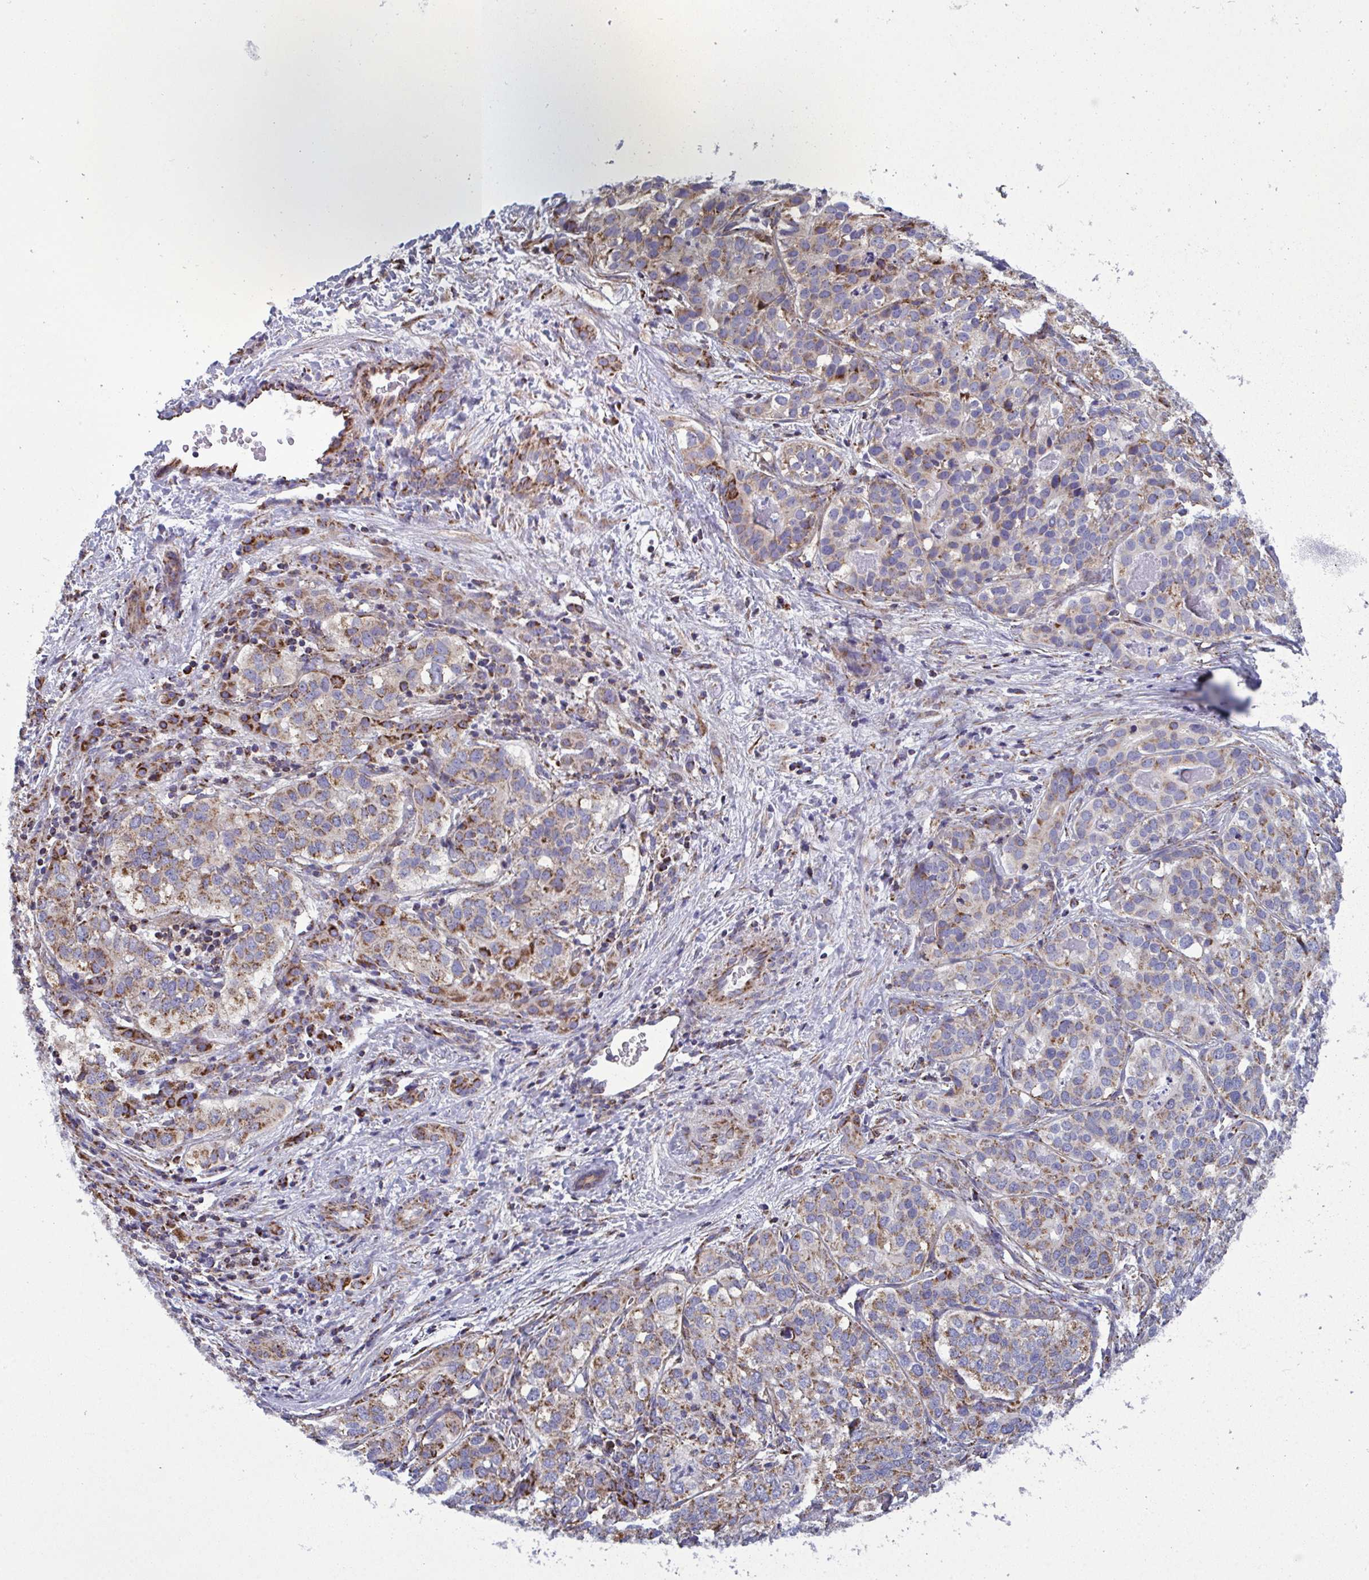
{"staining": {"intensity": "moderate", "quantity": ">75%", "location": "cytoplasmic/membranous"}, "tissue": "liver cancer", "cell_type": "Tumor cells", "image_type": "cancer", "snomed": [{"axis": "morphology", "description": "Cholangiocarcinoma"}, {"axis": "topography", "description": "Liver"}], "caption": "This histopathology image shows liver cancer (cholangiocarcinoma) stained with immunohistochemistry (IHC) to label a protein in brown. The cytoplasmic/membranous of tumor cells show moderate positivity for the protein. Nuclei are counter-stained blue.", "gene": "CSDE1", "patient": {"sex": "male", "age": 56}}